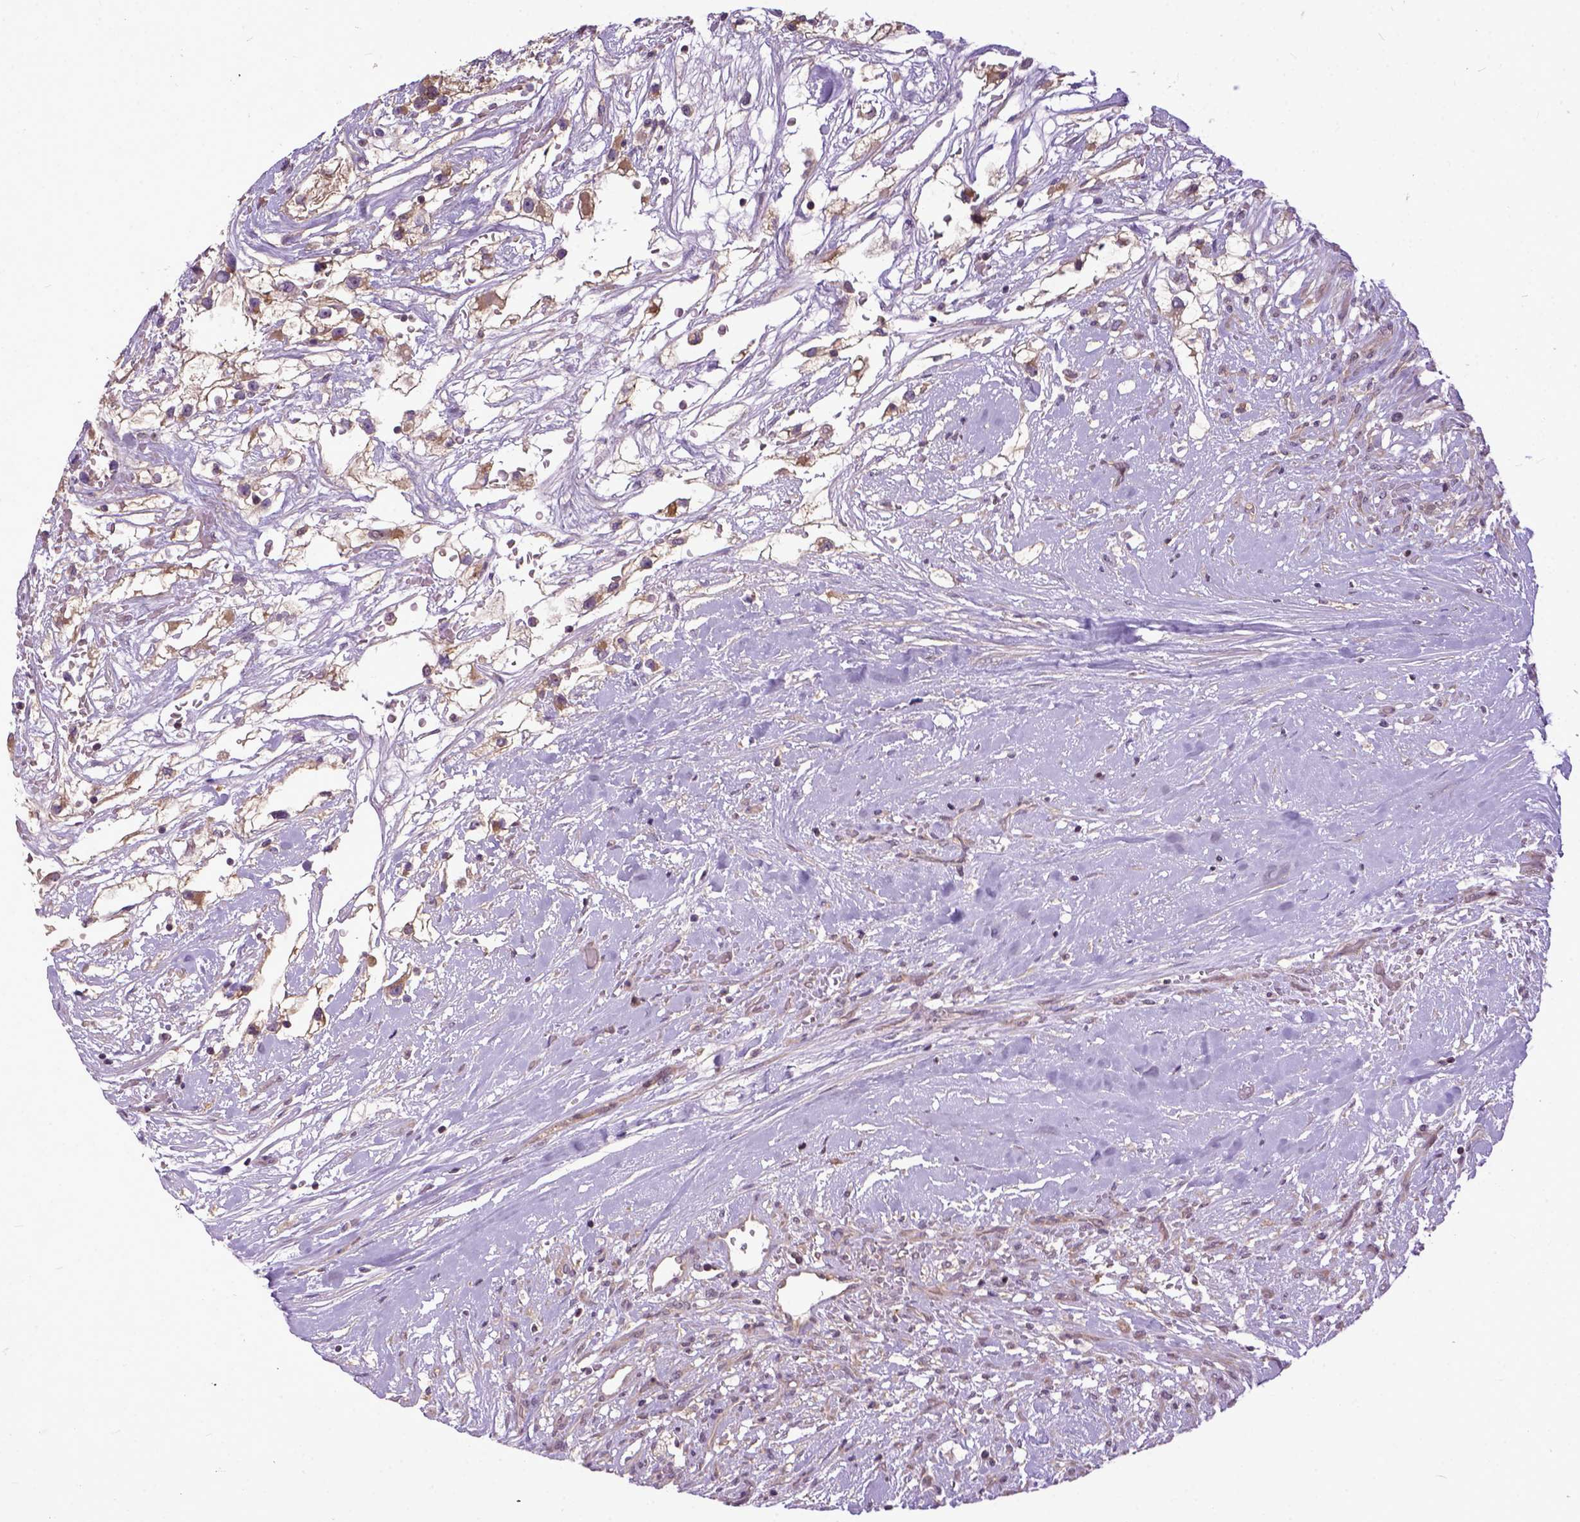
{"staining": {"intensity": "moderate", "quantity": ">75%", "location": "cytoplasmic/membranous"}, "tissue": "renal cancer", "cell_type": "Tumor cells", "image_type": "cancer", "snomed": [{"axis": "morphology", "description": "Adenocarcinoma, NOS"}, {"axis": "topography", "description": "Kidney"}], "caption": "Renal cancer stained with a brown dye displays moderate cytoplasmic/membranous positive expression in about >75% of tumor cells.", "gene": "CPNE1", "patient": {"sex": "male", "age": 59}}